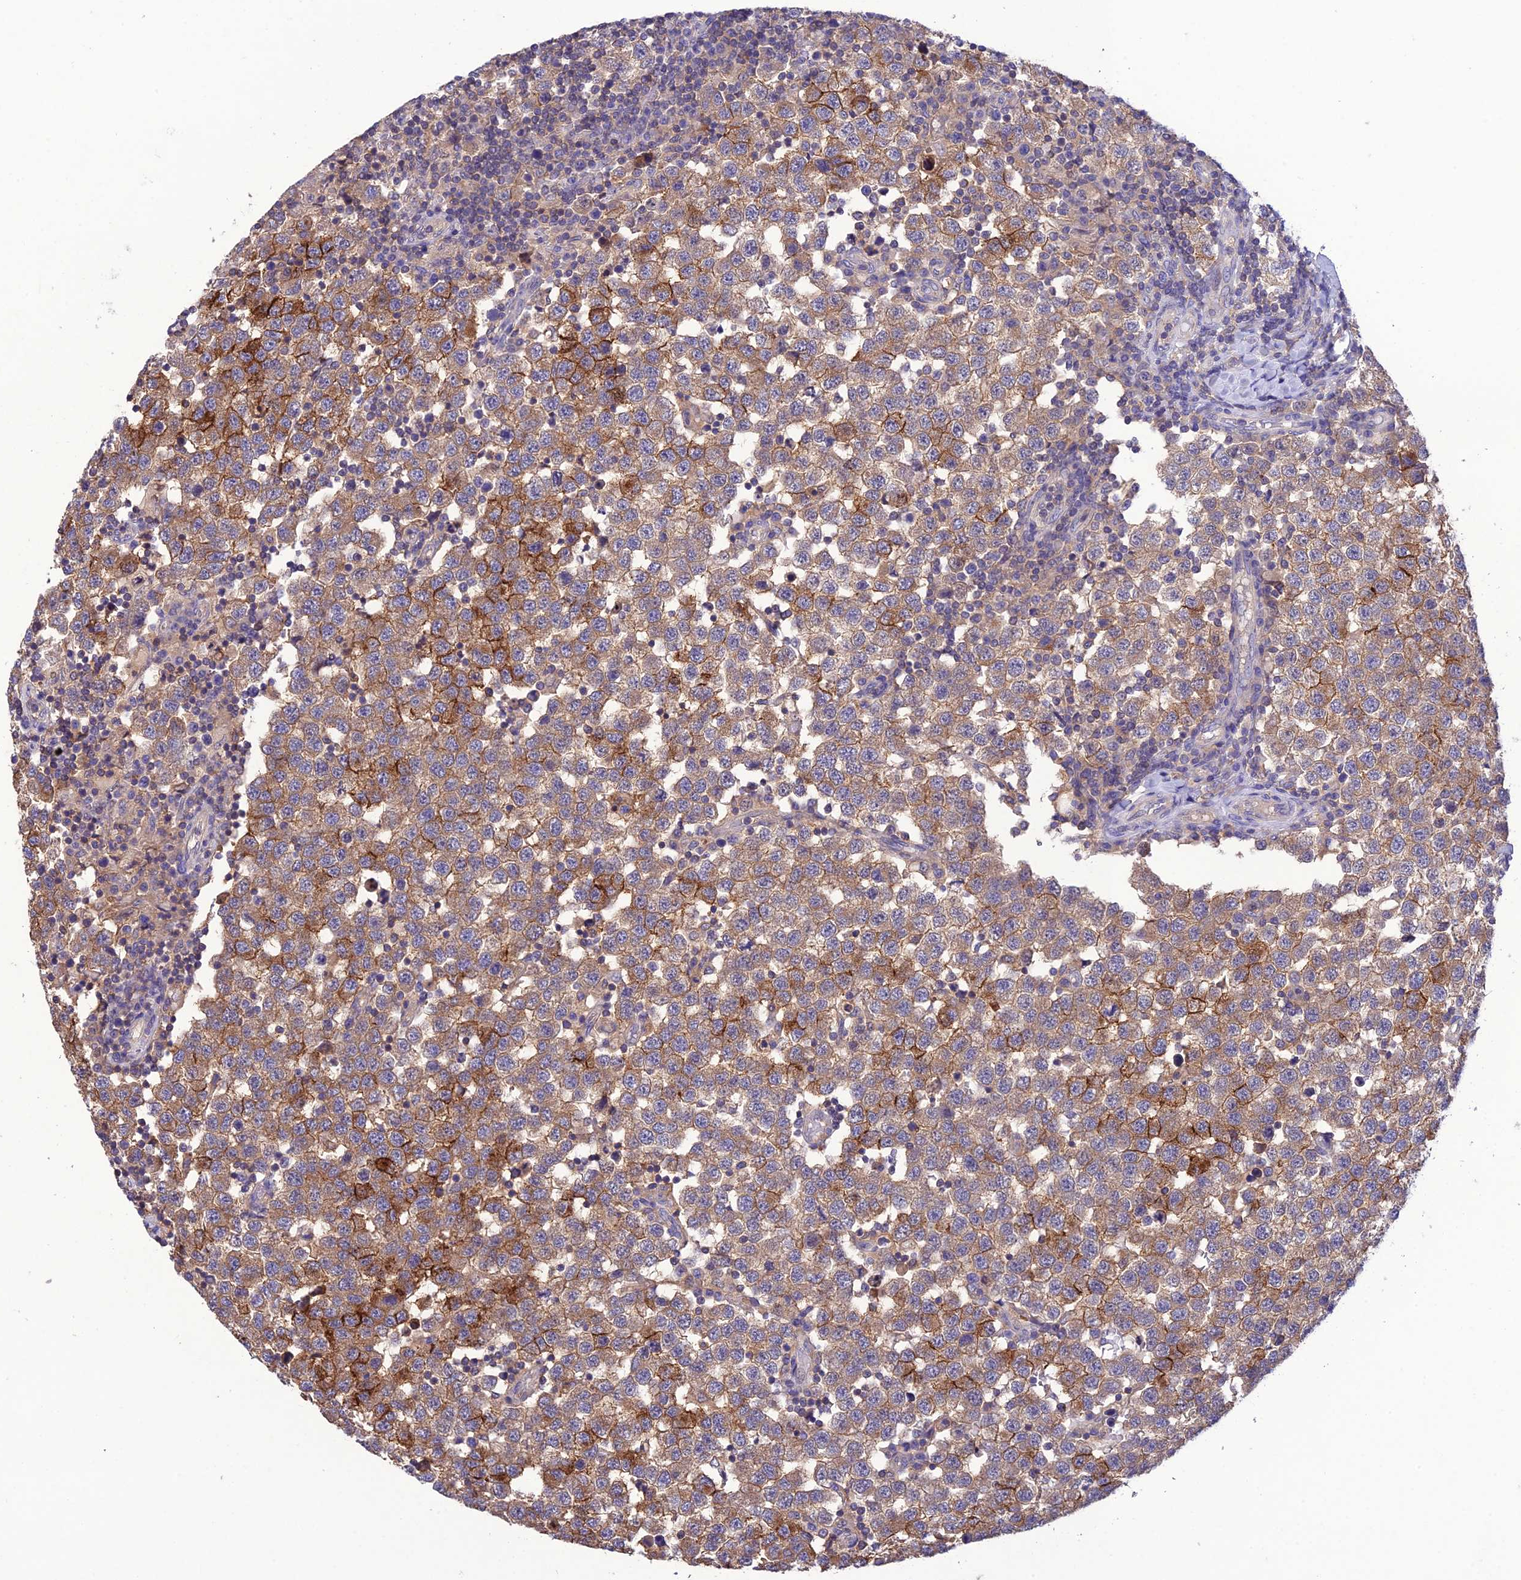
{"staining": {"intensity": "moderate", "quantity": ">75%", "location": "cytoplasmic/membranous"}, "tissue": "testis cancer", "cell_type": "Tumor cells", "image_type": "cancer", "snomed": [{"axis": "morphology", "description": "Seminoma, NOS"}, {"axis": "topography", "description": "Testis"}], "caption": "Protein expression analysis of testis cancer (seminoma) exhibits moderate cytoplasmic/membranous expression in approximately >75% of tumor cells. (Stains: DAB in brown, nuclei in blue, Microscopy: brightfield microscopy at high magnification).", "gene": "SNX24", "patient": {"sex": "male", "age": 34}}